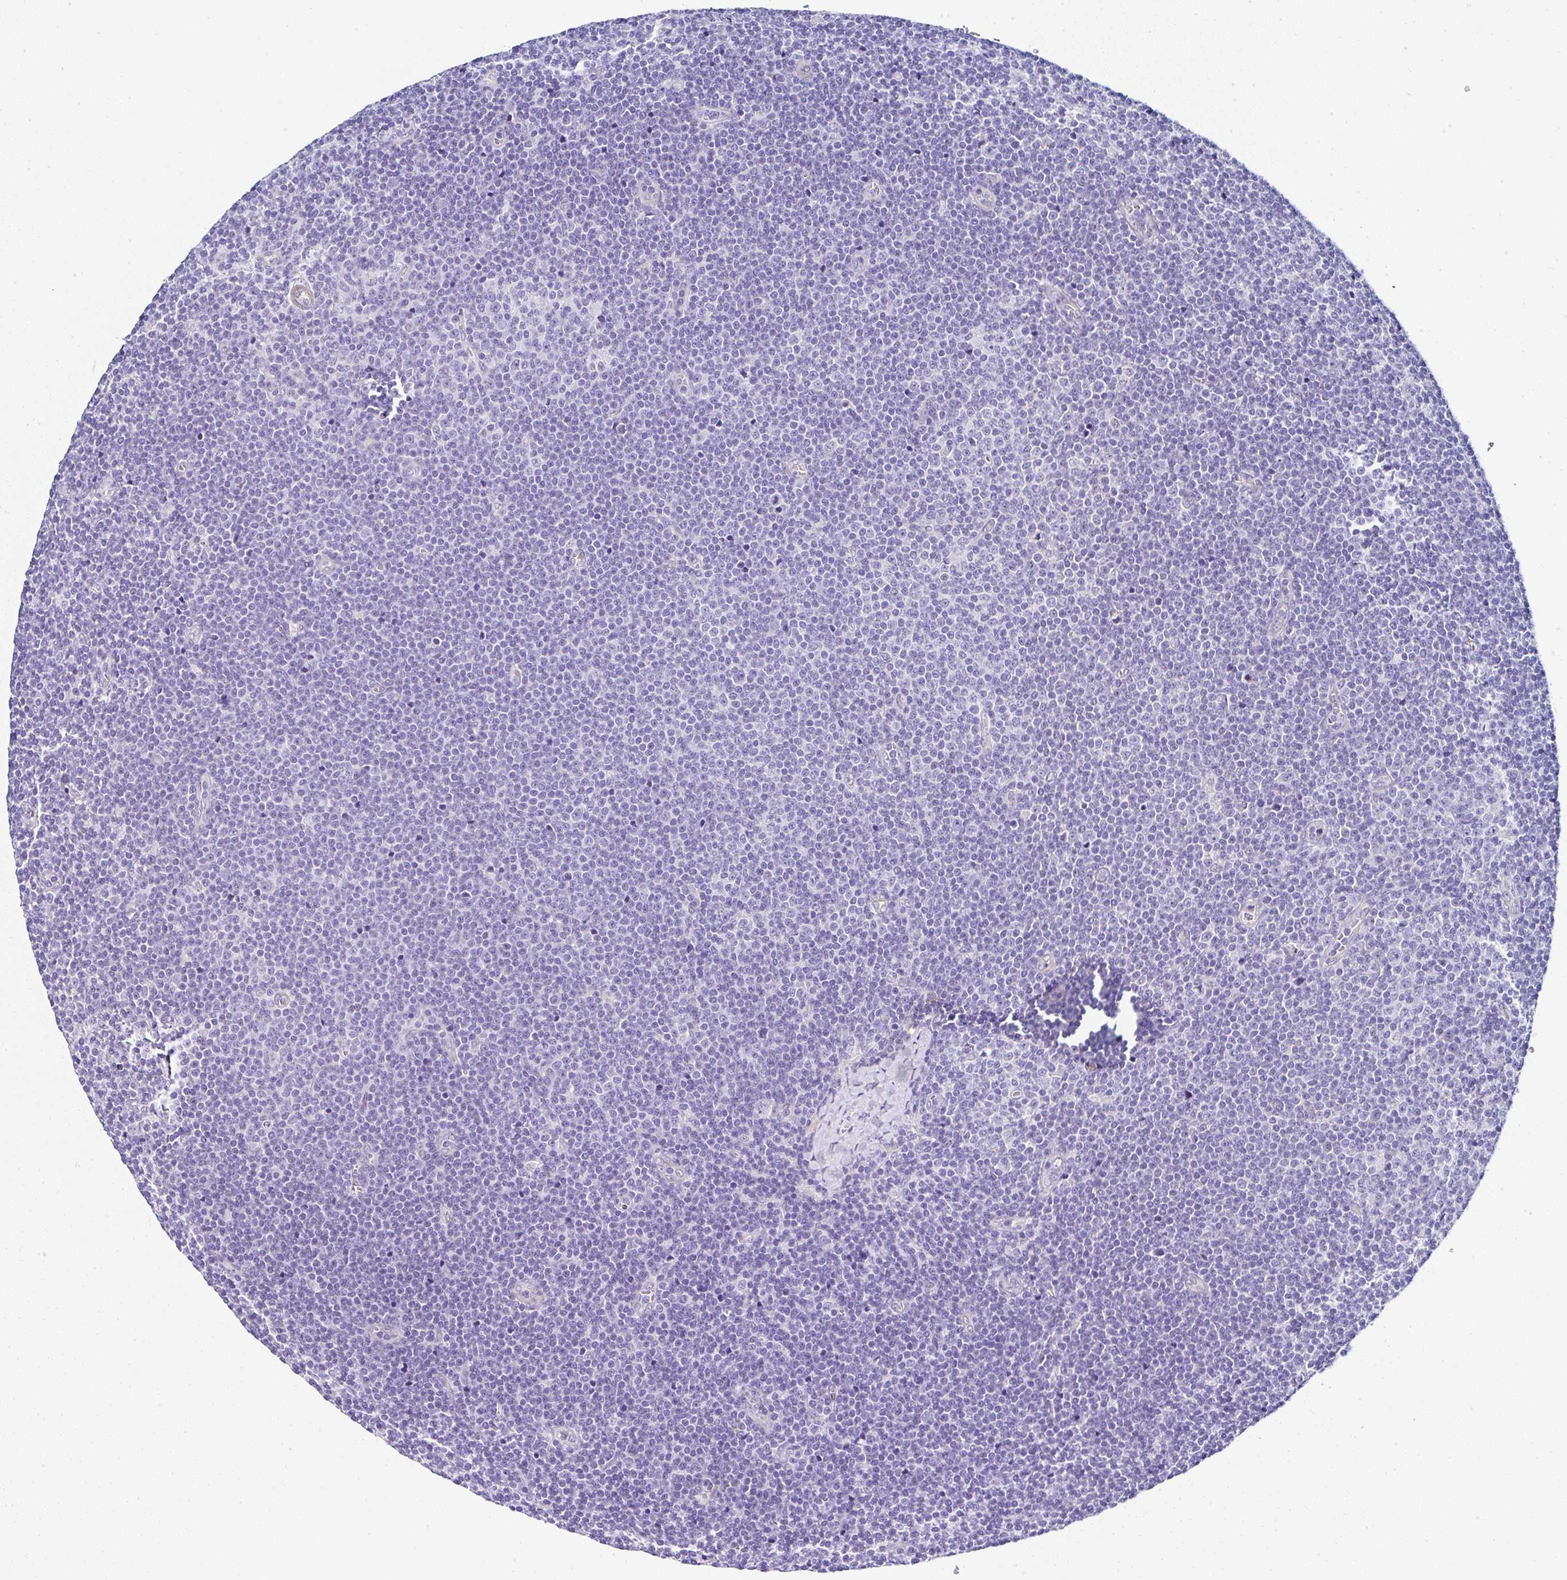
{"staining": {"intensity": "negative", "quantity": "none", "location": "none"}, "tissue": "lymphoma", "cell_type": "Tumor cells", "image_type": "cancer", "snomed": [{"axis": "morphology", "description": "Malignant lymphoma, non-Hodgkin's type, Low grade"}, {"axis": "topography", "description": "Lymph node"}], "caption": "Protein analysis of lymphoma shows no significant expression in tumor cells.", "gene": "PPFIA4", "patient": {"sex": "male", "age": 48}}